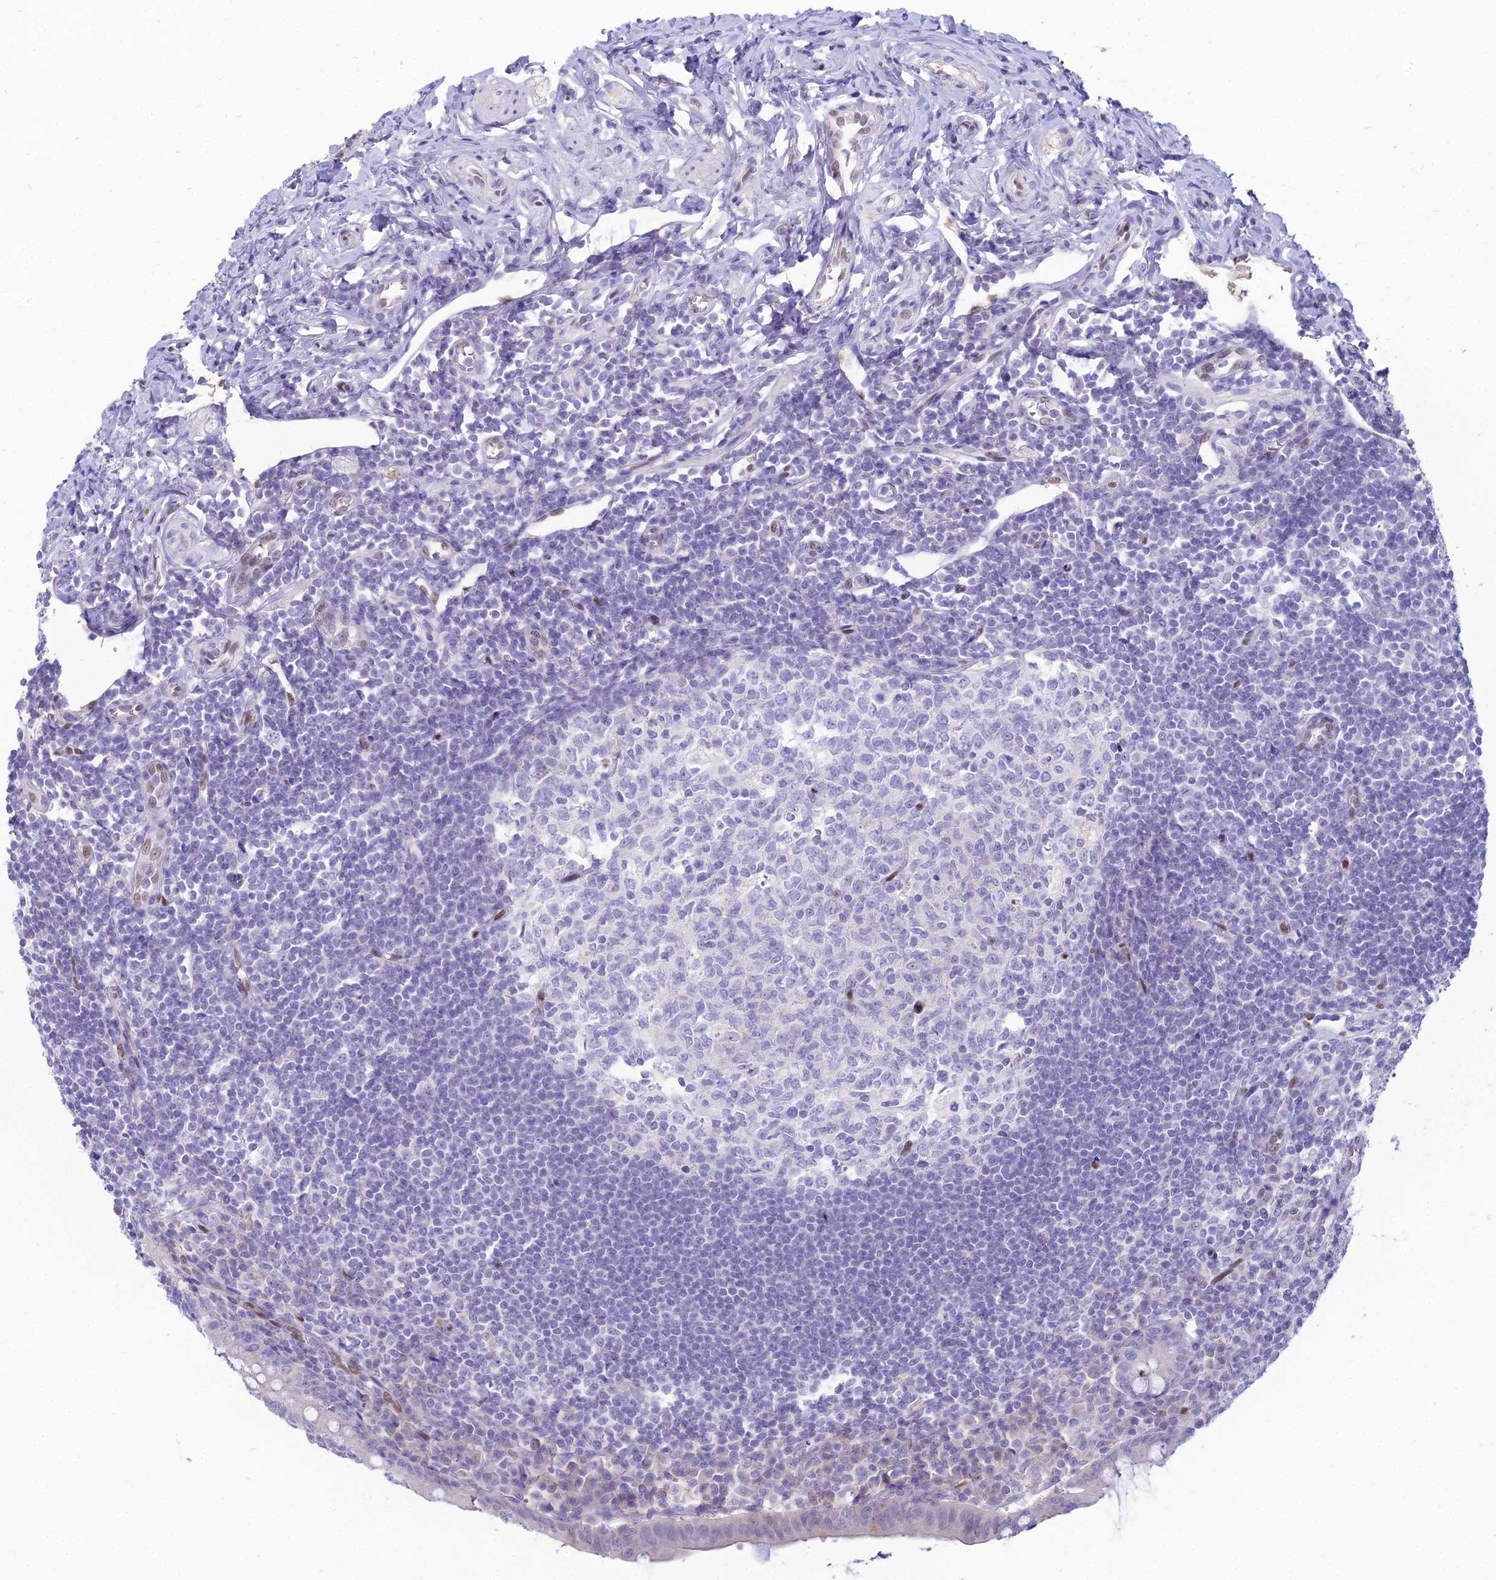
{"staining": {"intensity": "negative", "quantity": "none", "location": "none"}, "tissue": "appendix", "cell_type": "Glandular cells", "image_type": "normal", "snomed": [{"axis": "morphology", "description": "Normal tissue, NOS"}, {"axis": "topography", "description": "Appendix"}], "caption": "This is an immunohistochemistry (IHC) histopathology image of unremarkable appendix. There is no expression in glandular cells.", "gene": "NOVA2", "patient": {"sex": "female", "age": 33}}